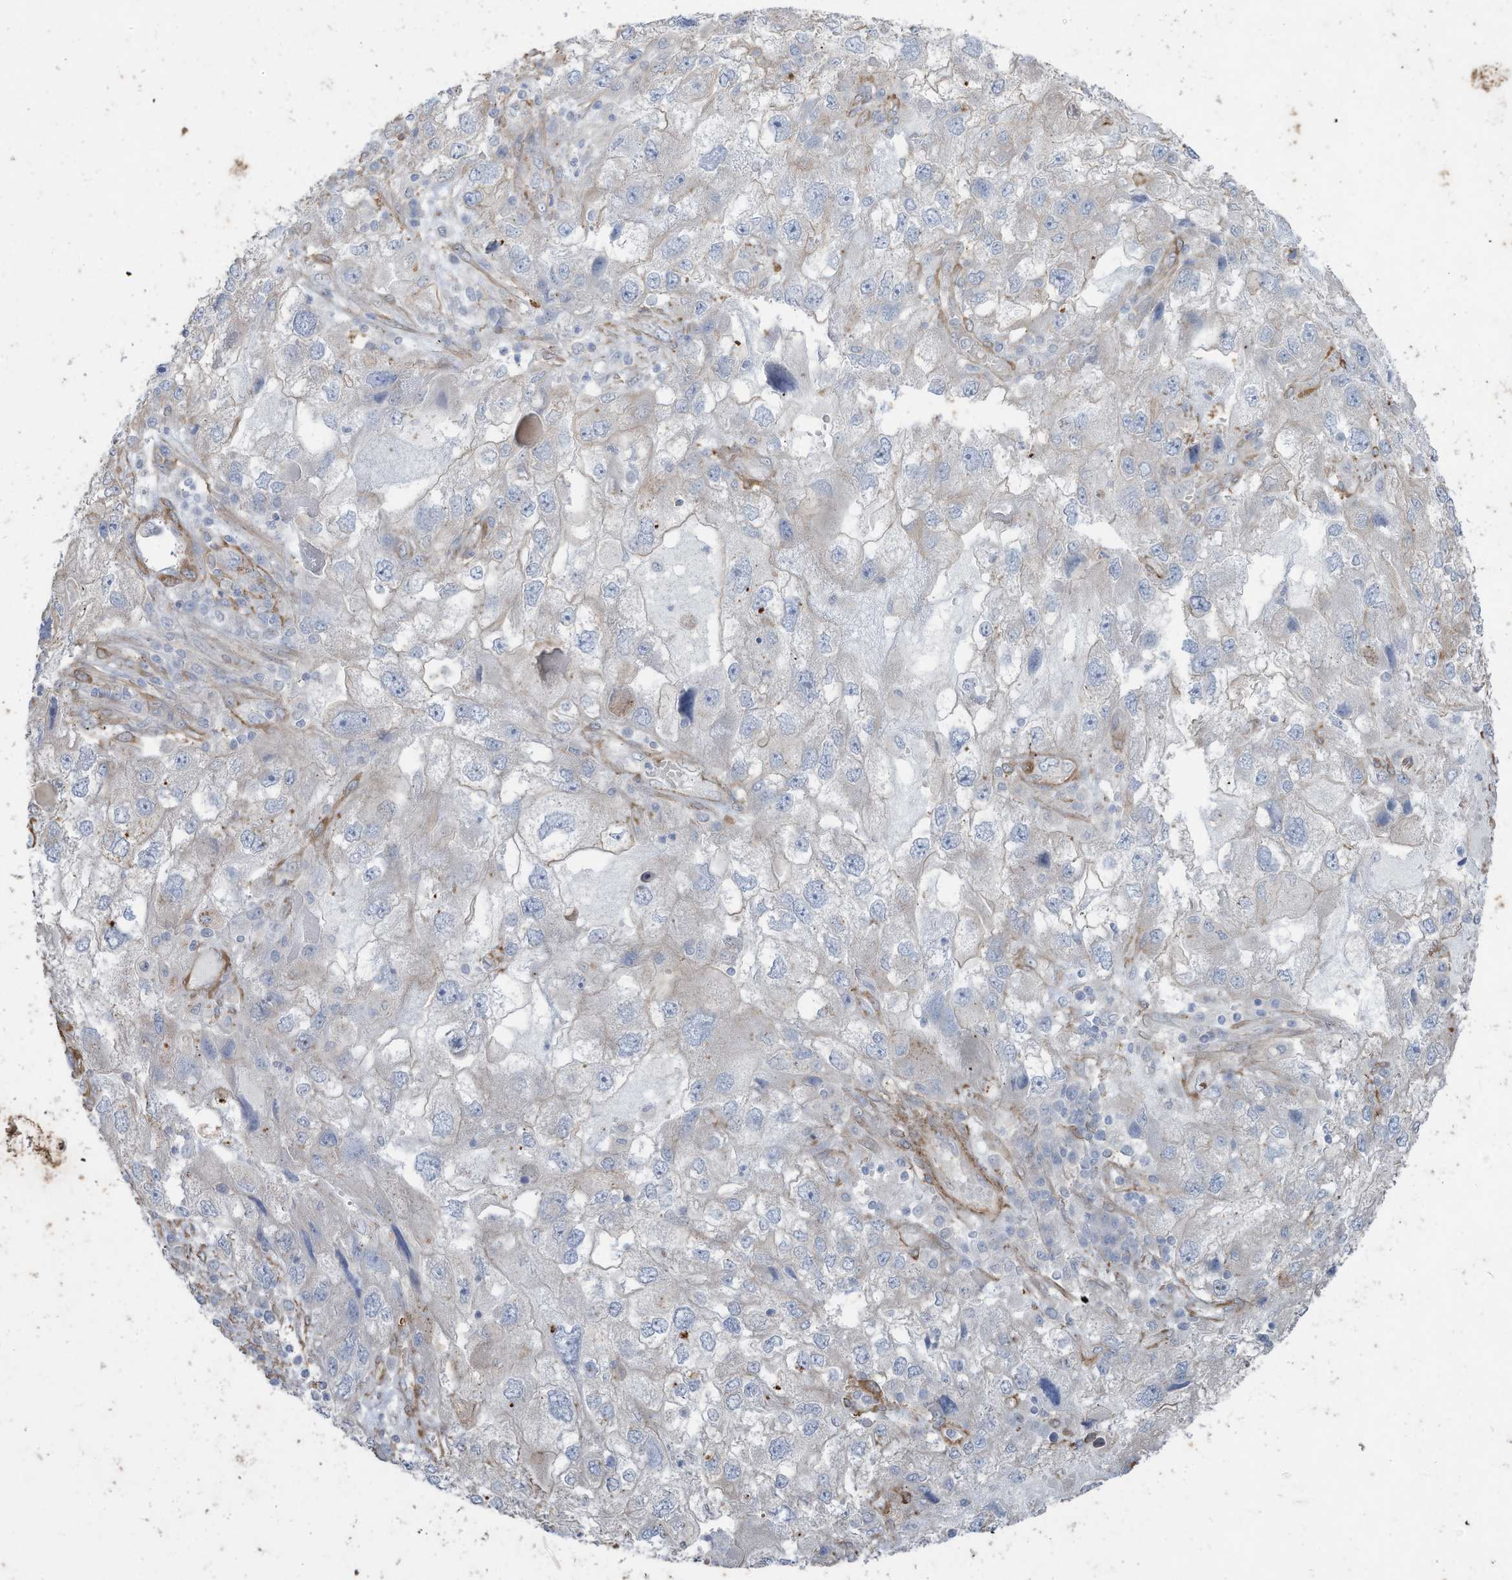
{"staining": {"intensity": "negative", "quantity": "none", "location": "none"}, "tissue": "endometrial cancer", "cell_type": "Tumor cells", "image_type": "cancer", "snomed": [{"axis": "morphology", "description": "Adenocarcinoma, NOS"}, {"axis": "topography", "description": "Endometrium"}], "caption": "Endometrial cancer stained for a protein using IHC demonstrates no staining tumor cells.", "gene": "SLC17A7", "patient": {"sex": "female", "age": 49}}